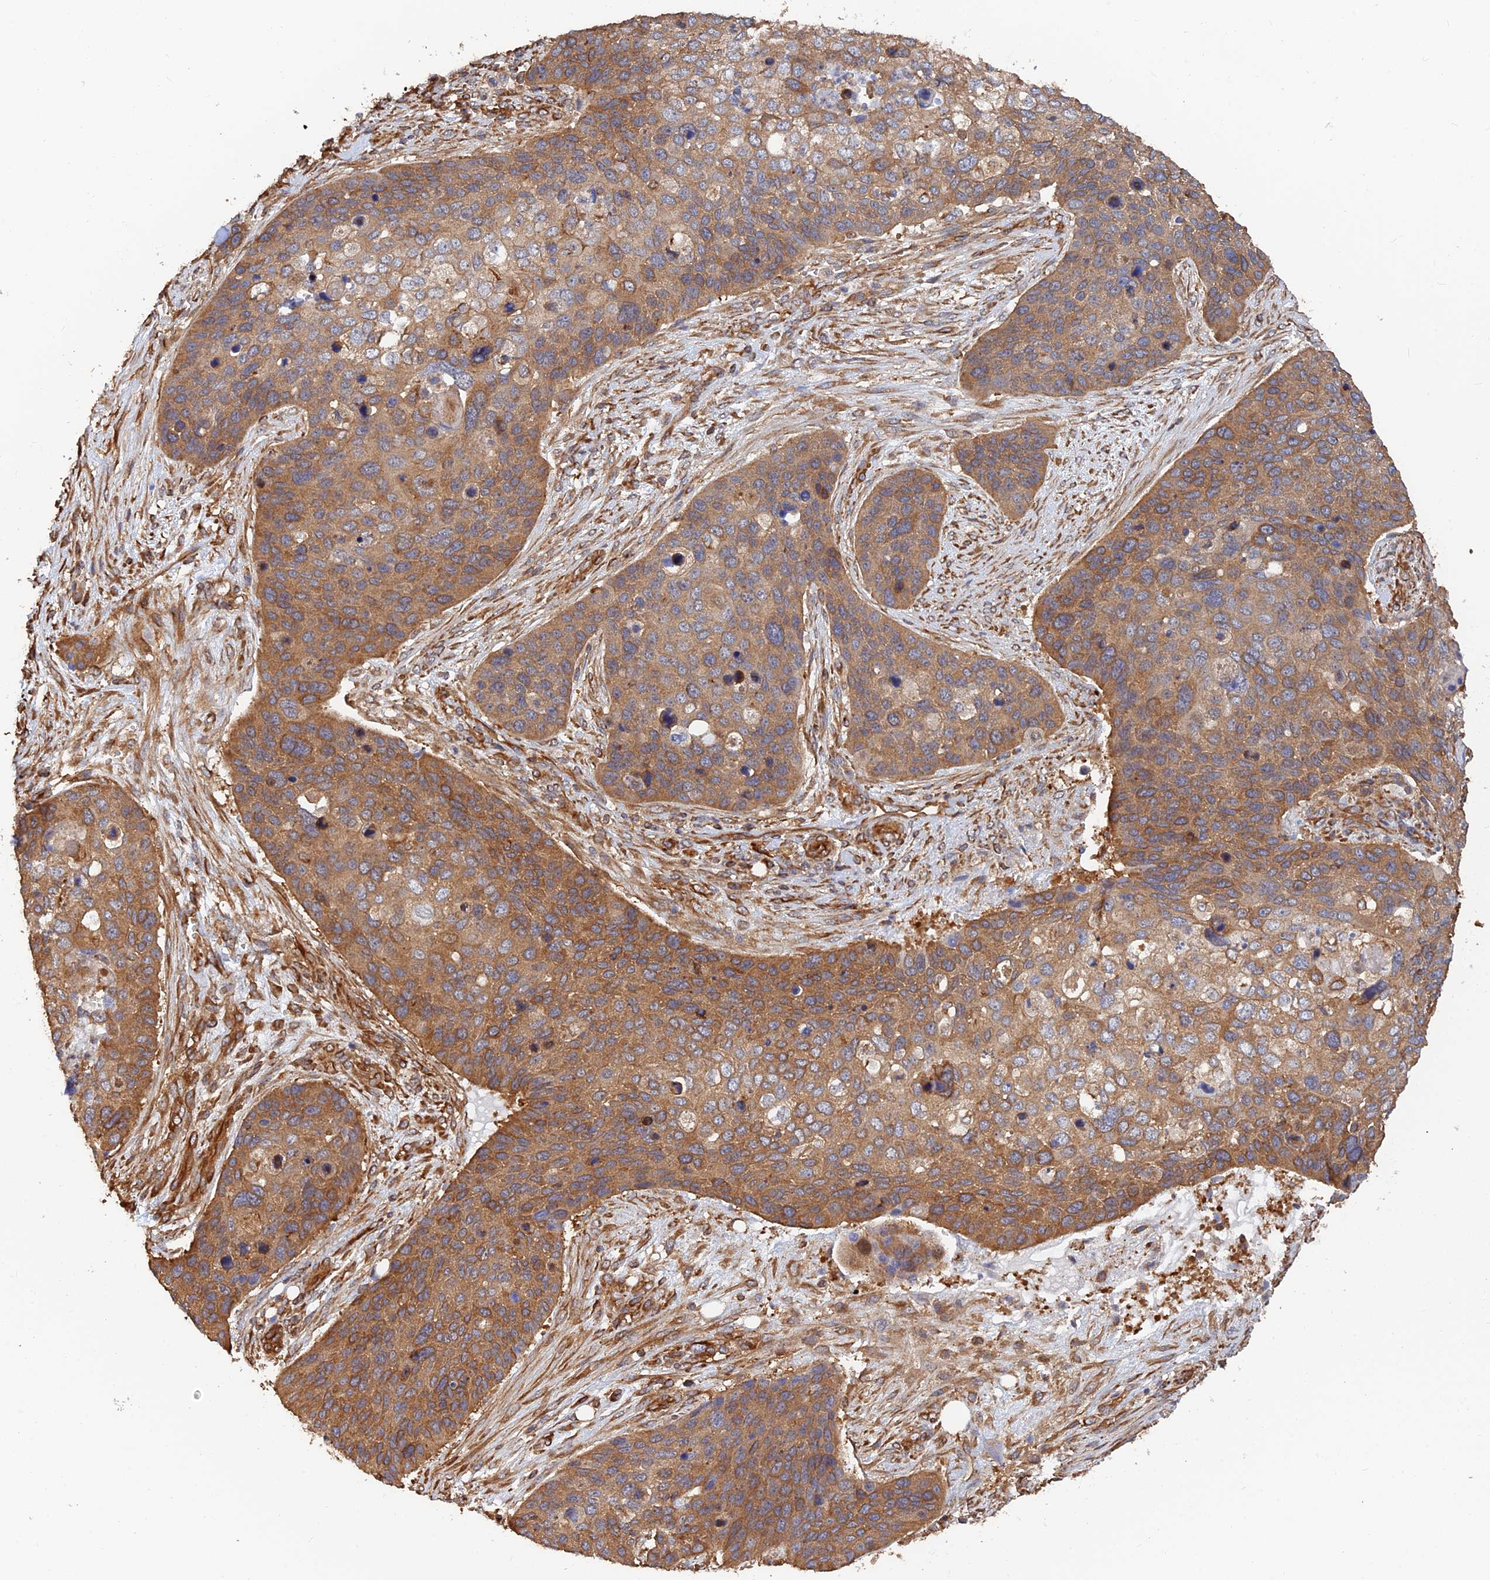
{"staining": {"intensity": "moderate", "quantity": ">75%", "location": "cytoplasmic/membranous"}, "tissue": "skin cancer", "cell_type": "Tumor cells", "image_type": "cancer", "snomed": [{"axis": "morphology", "description": "Basal cell carcinoma"}, {"axis": "topography", "description": "Skin"}], "caption": "An image of human skin cancer stained for a protein reveals moderate cytoplasmic/membranous brown staining in tumor cells. (brown staining indicates protein expression, while blue staining denotes nuclei).", "gene": "WBP11", "patient": {"sex": "female", "age": 74}}